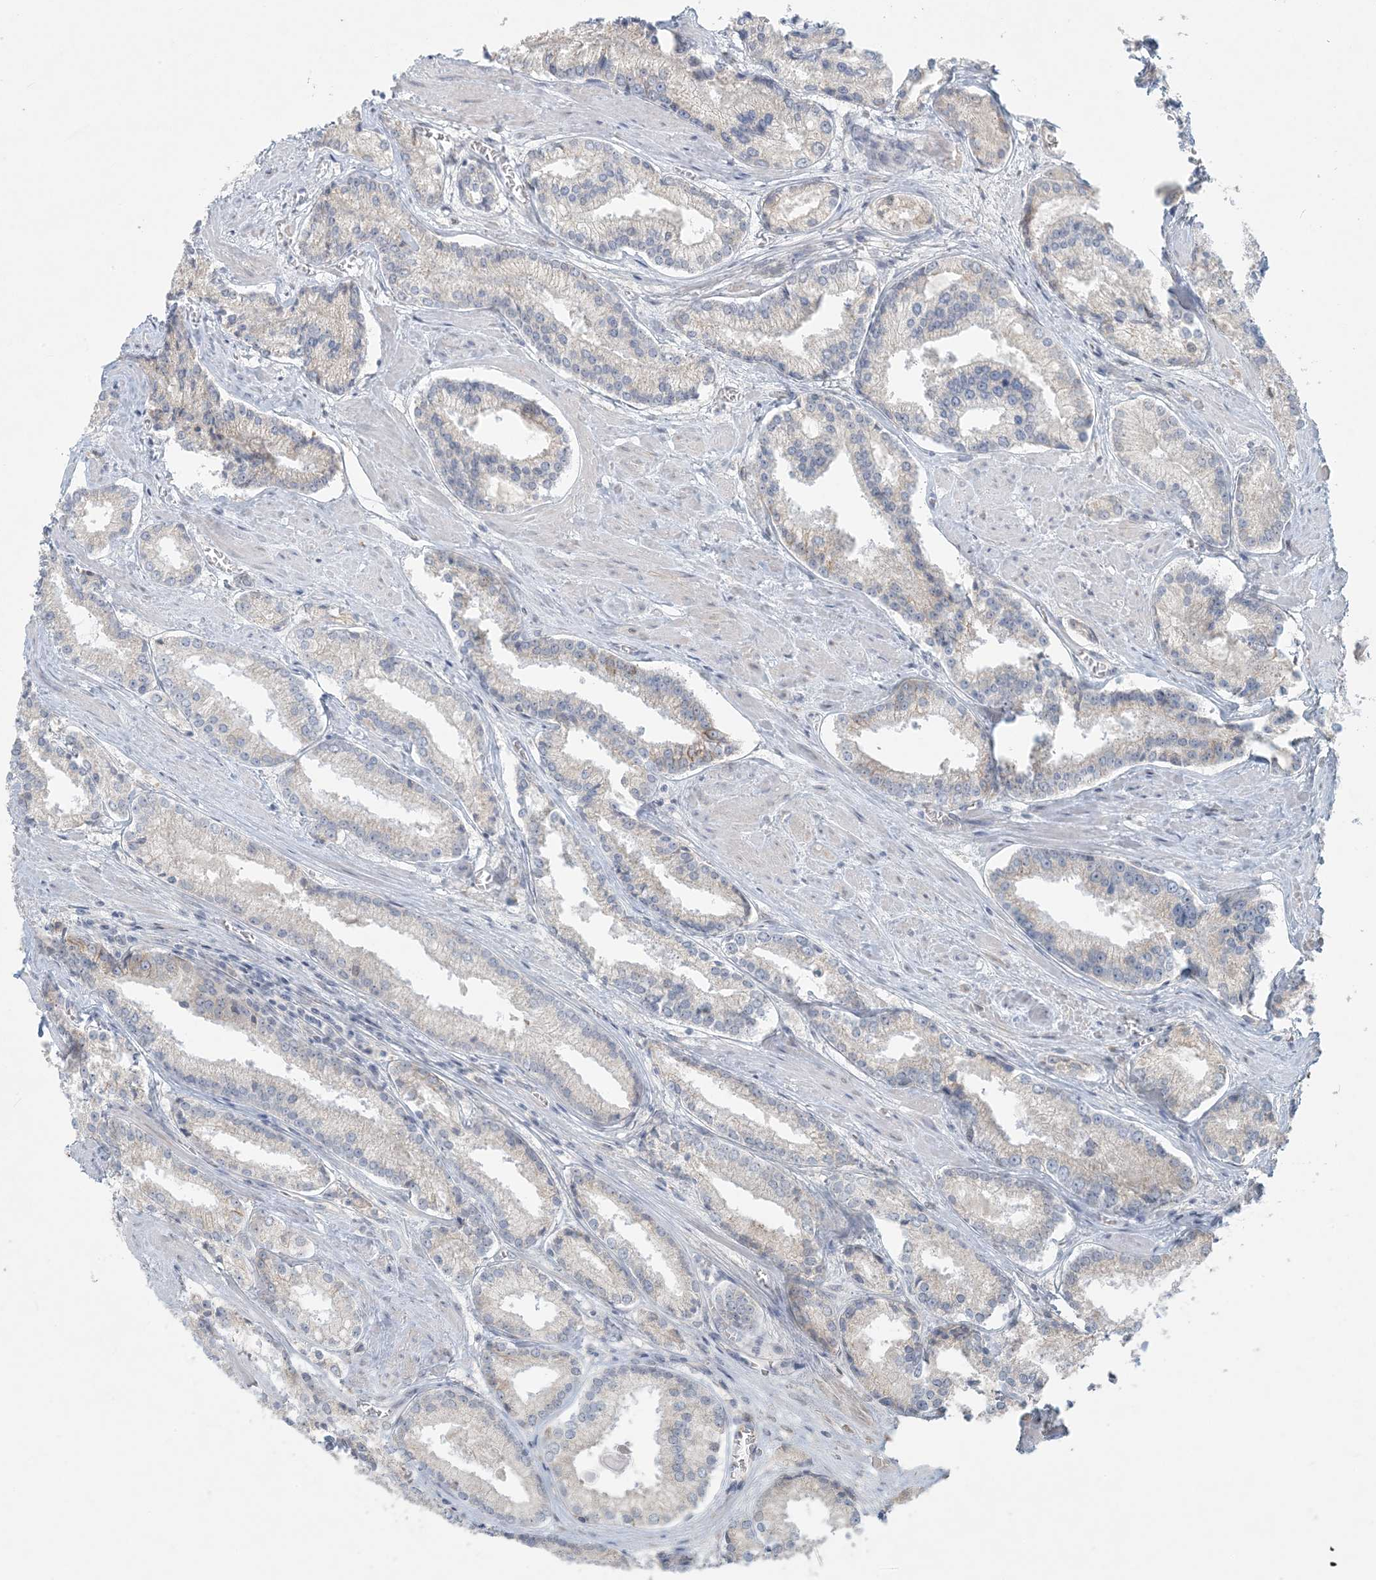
{"staining": {"intensity": "moderate", "quantity": "<25%", "location": "cytoplasmic/membranous"}, "tissue": "prostate cancer", "cell_type": "Tumor cells", "image_type": "cancer", "snomed": [{"axis": "morphology", "description": "Adenocarcinoma, Low grade"}, {"axis": "topography", "description": "Prostate"}], "caption": "Adenocarcinoma (low-grade) (prostate) stained with a protein marker displays moderate staining in tumor cells.", "gene": "HACL1", "patient": {"sex": "male", "age": 54}}